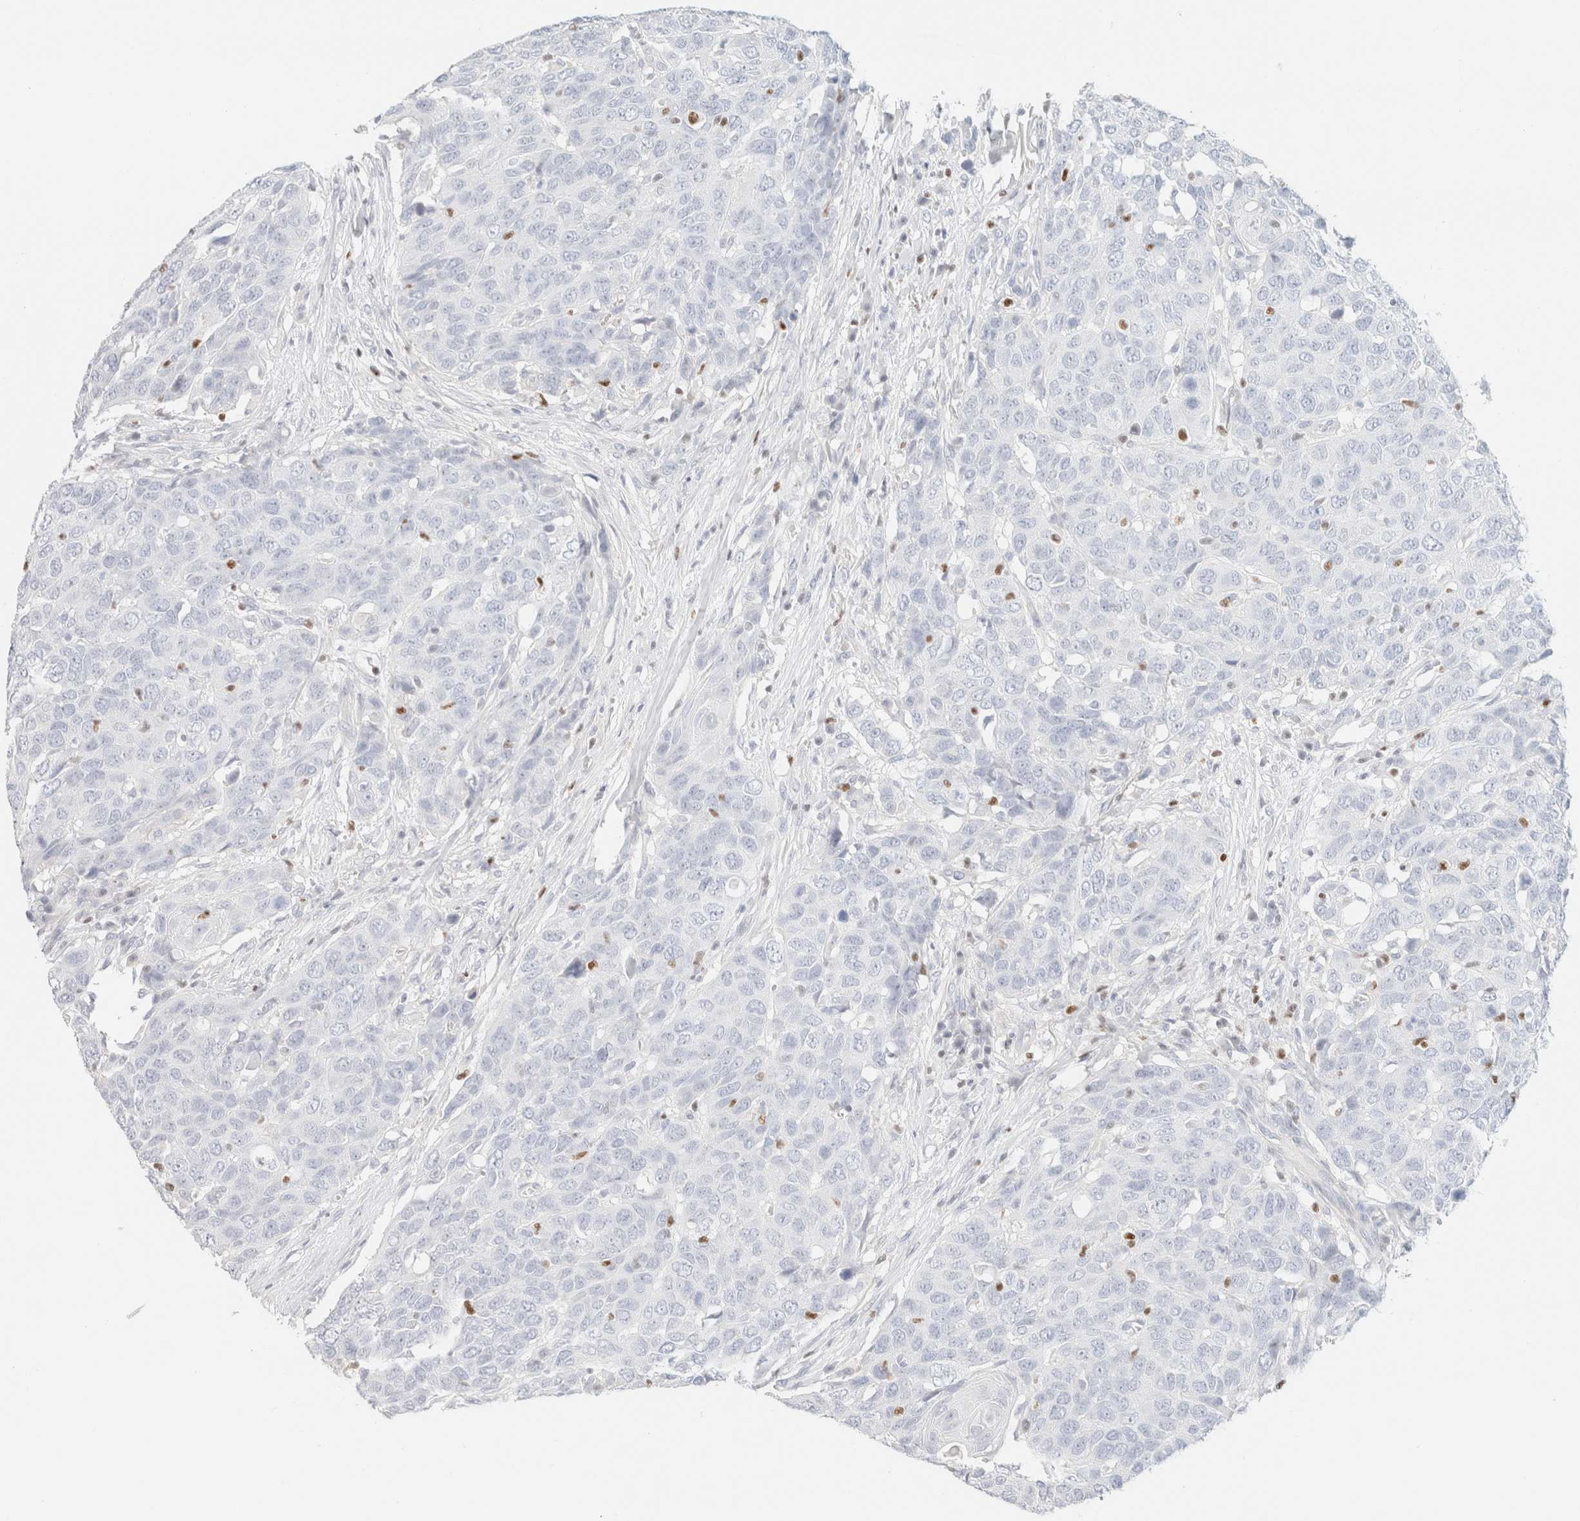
{"staining": {"intensity": "negative", "quantity": "none", "location": "none"}, "tissue": "head and neck cancer", "cell_type": "Tumor cells", "image_type": "cancer", "snomed": [{"axis": "morphology", "description": "Squamous cell carcinoma, NOS"}, {"axis": "topography", "description": "Head-Neck"}], "caption": "Tumor cells are negative for brown protein staining in head and neck squamous cell carcinoma. (DAB immunohistochemistry with hematoxylin counter stain).", "gene": "IKZF3", "patient": {"sex": "male", "age": 66}}